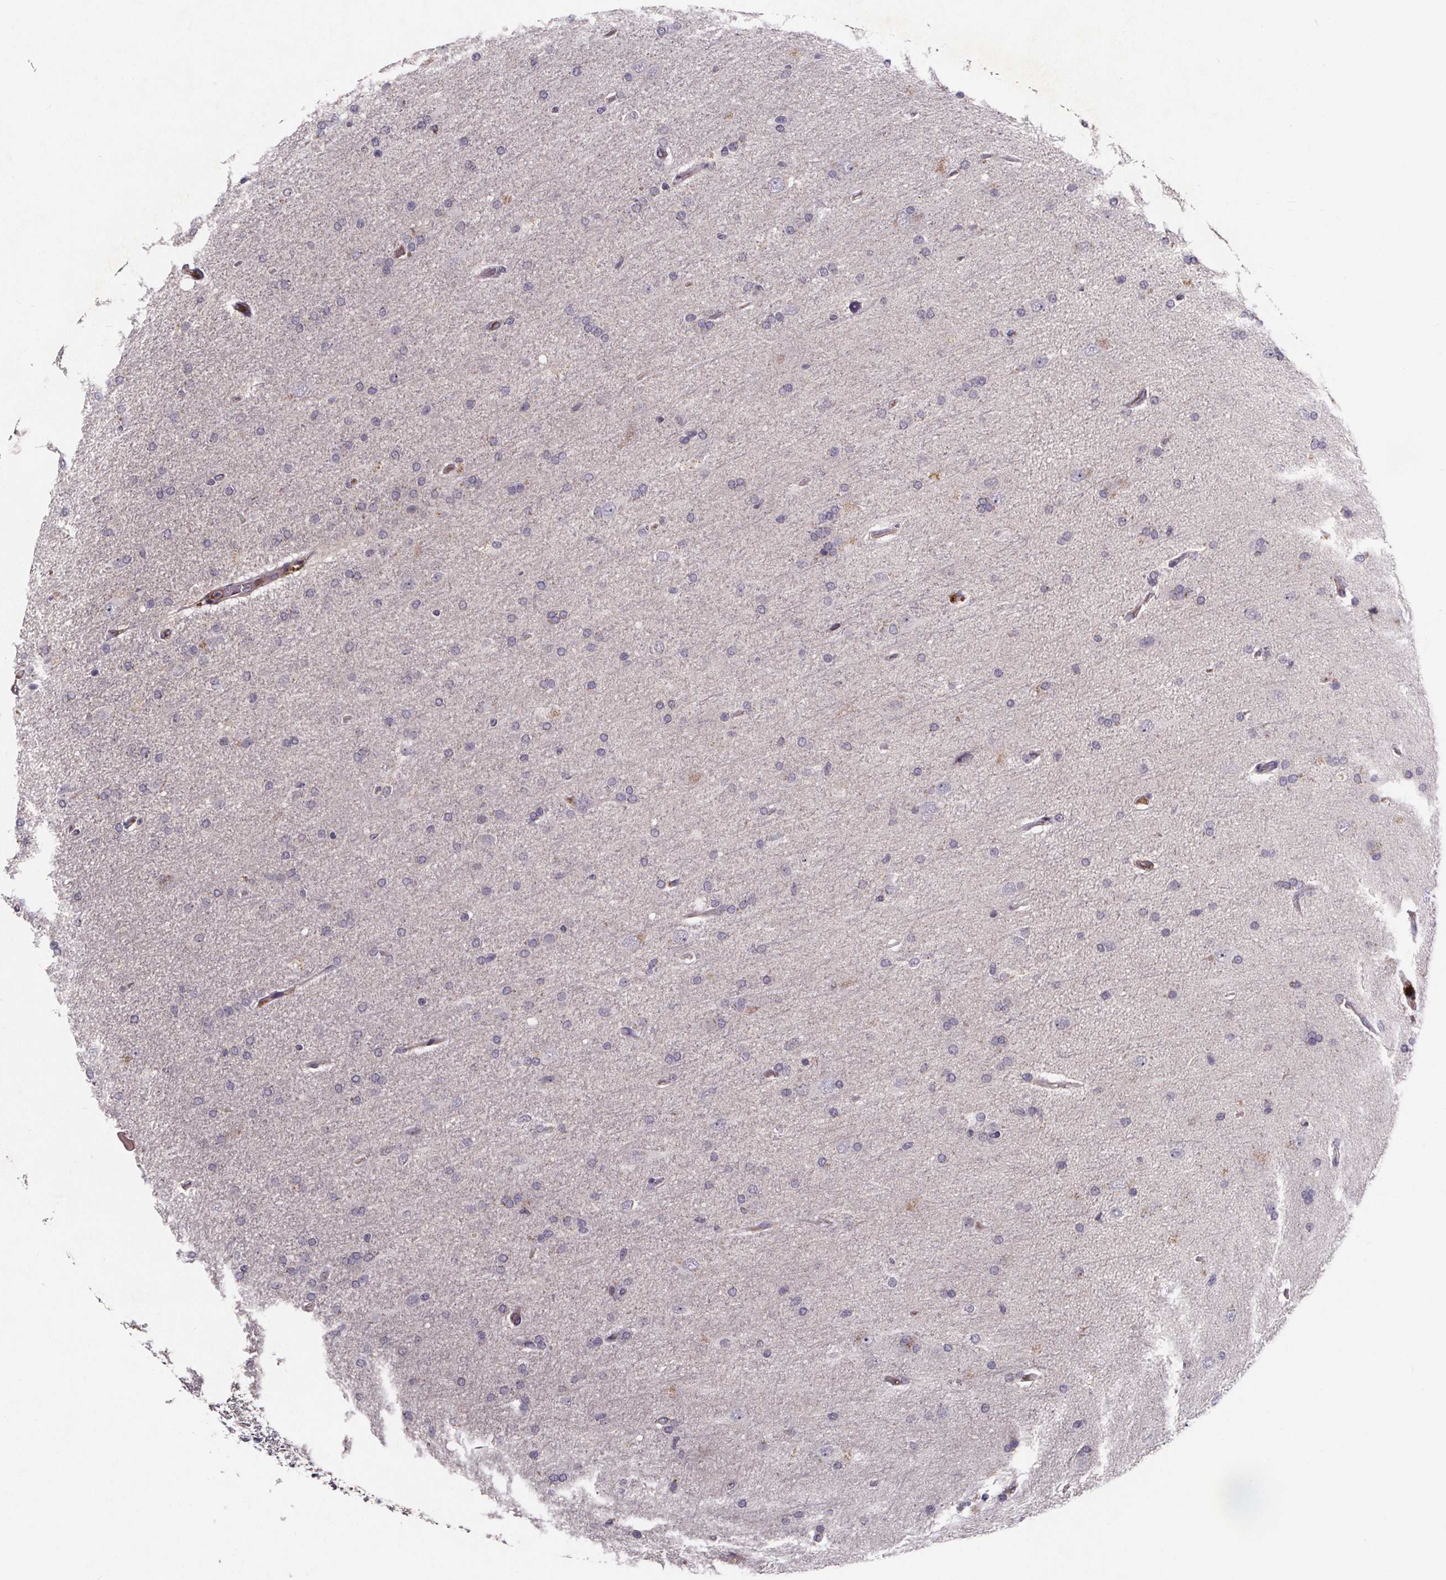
{"staining": {"intensity": "negative", "quantity": "none", "location": "none"}, "tissue": "glioma", "cell_type": "Tumor cells", "image_type": "cancer", "snomed": [{"axis": "morphology", "description": "Glioma, malignant, High grade"}, {"axis": "topography", "description": "Cerebral cortex"}], "caption": "Histopathology image shows no significant protein staining in tumor cells of high-grade glioma (malignant).", "gene": "NPHP4", "patient": {"sex": "male", "age": 70}}